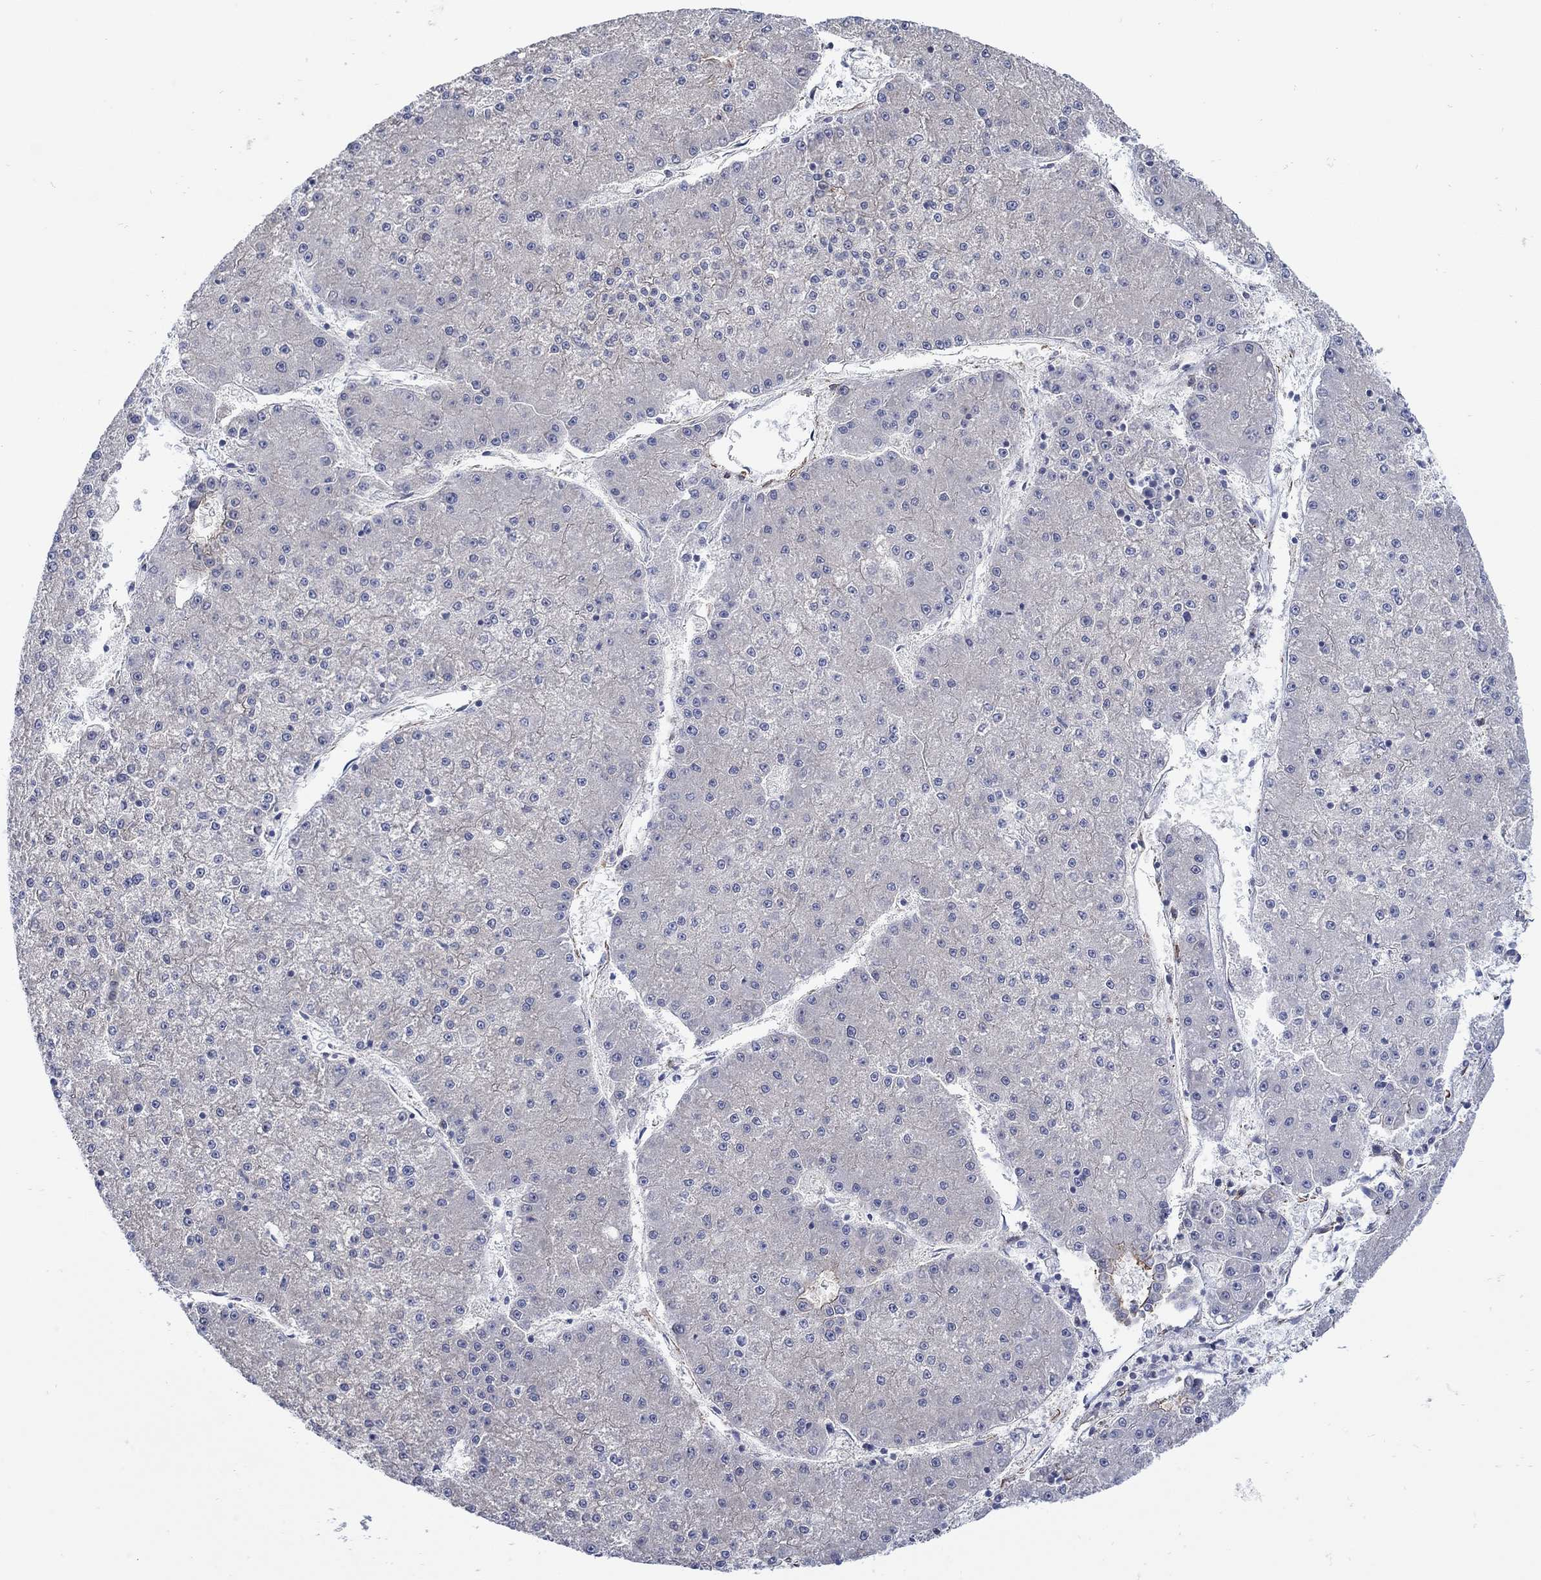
{"staining": {"intensity": "weak", "quantity": "<25%", "location": "cytoplasmic/membranous"}, "tissue": "liver cancer", "cell_type": "Tumor cells", "image_type": "cancer", "snomed": [{"axis": "morphology", "description": "Carcinoma, Hepatocellular, NOS"}, {"axis": "topography", "description": "Liver"}], "caption": "Immunohistochemistry (IHC) photomicrograph of human liver cancer (hepatocellular carcinoma) stained for a protein (brown), which exhibits no positivity in tumor cells. Brightfield microscopy of immunohistochemistry (IHC) stained with DAB (brown) and hematoxylin (blue), captured at high magnification.", "gene": "SCN7A", "patient": {"sex": "male", "age": 73}}